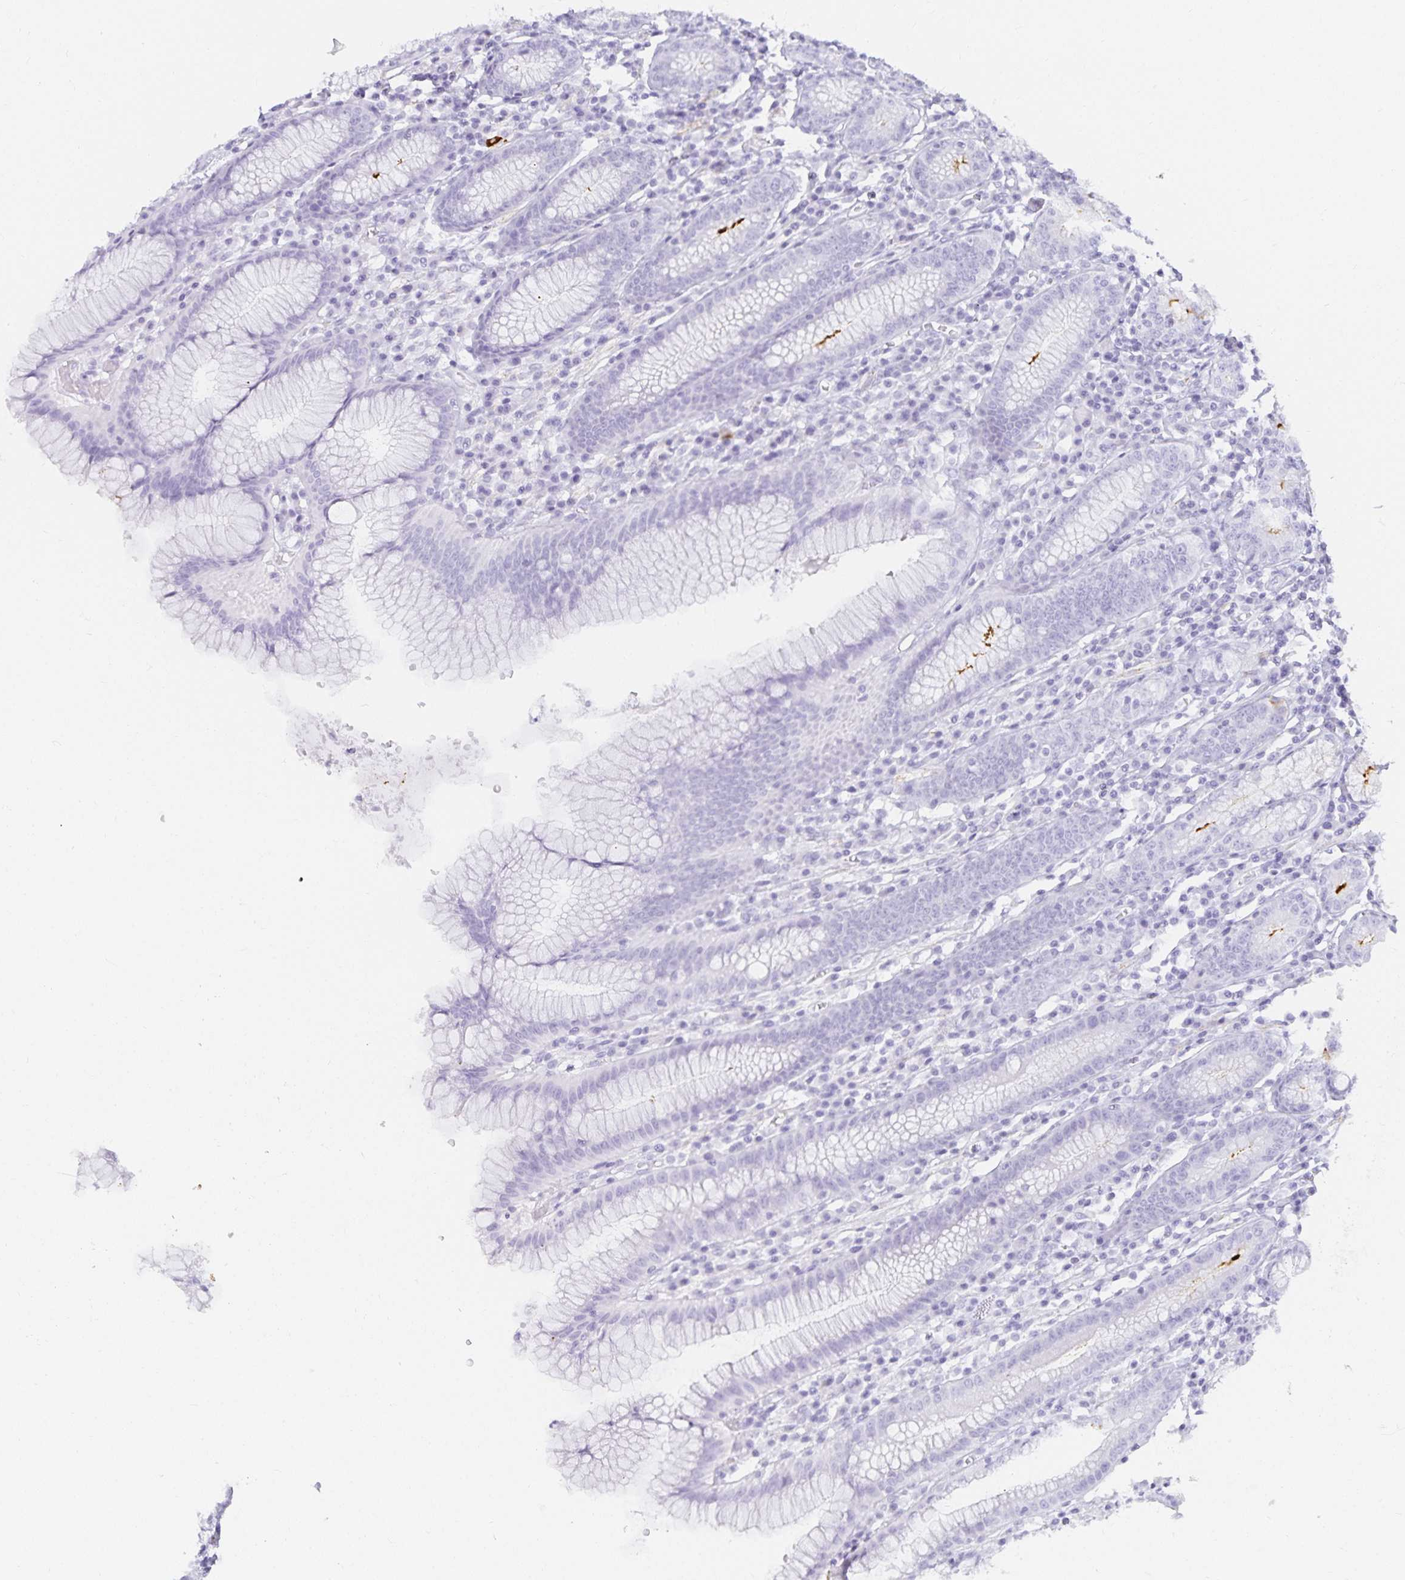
{"staining": {"intensity": "strong", "quantity": "<25%", "location": "cytoplasmic/membranous"}, "tissue": "stomach", "cell_type": "Glandular cells", "image_type": "normal", "snomed": [{"axis": "morphology", "description": "Normal tissue, NOS"}, {"axis": "topography", "description": "Stomach"}], "caption": "This photomicrograph exhibits immunohistochemistry (IHC) staining of unremarkable stomach, with medium strong cytoplasmic/membranous expression in about <25% of glandular cells.", "gene": "GP2", "patient": {"sex": "male", "age": 55}}